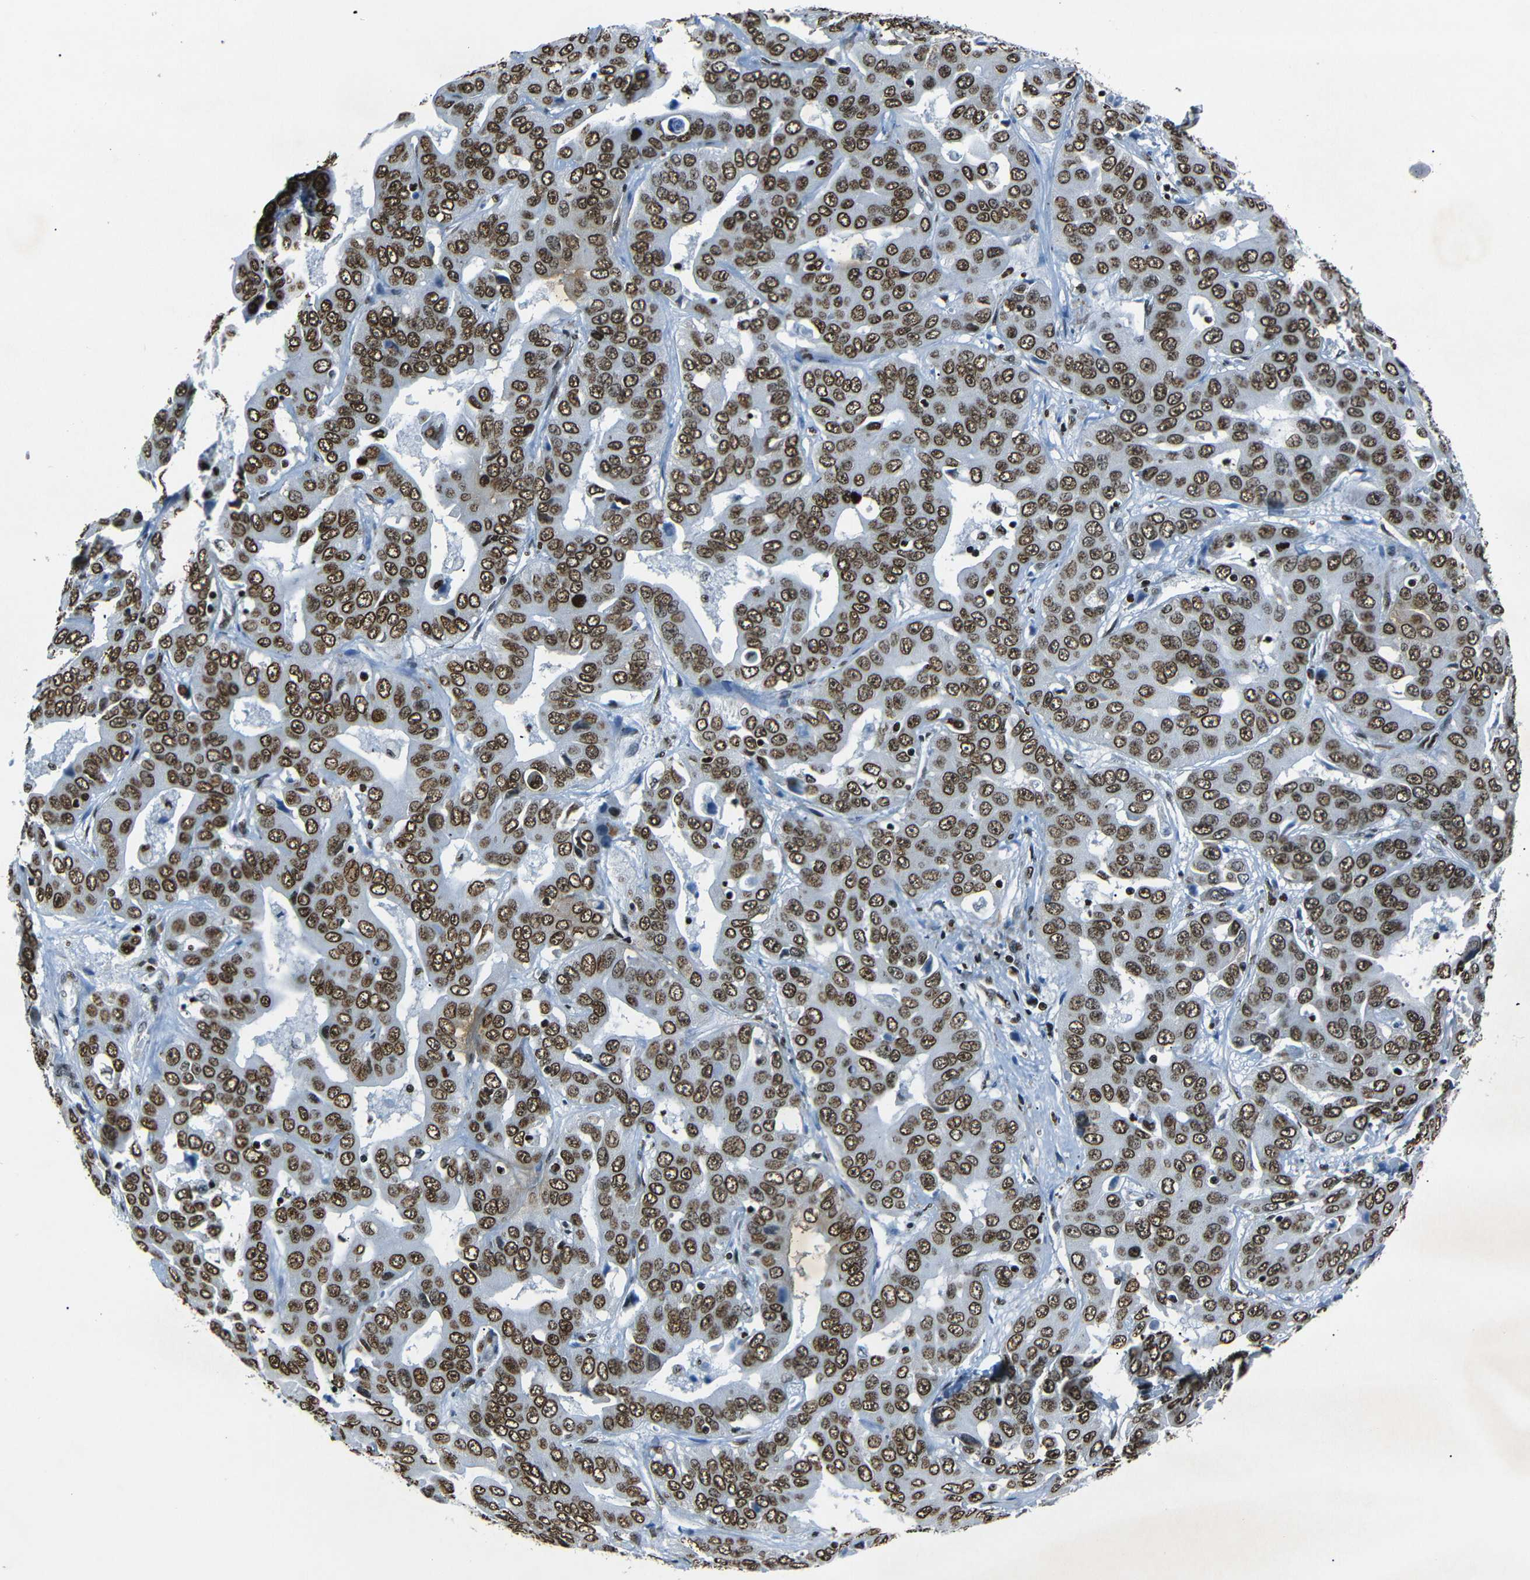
{"staining": {"intensity": "strong", "quantity": ">75%", "location": "nuclear"}, "tissue": "liver cancer", "cell_type": "Tumor cells", "image_type": "cancer", "snomed": [{"axis": "morphology", "description": "Cholangiocarcinoma"}, {"axis": "topography", "description": "Liver"}], "caption": "The immunohistochemical stain shows strong nuclear positivity in tumor cells of cholangiocarcinoma (liver) tissue. (IHC, brightfield microscopy, high magnification).", "gene": "HMGN1", "patient": {"sex": "female", "age": 52}}